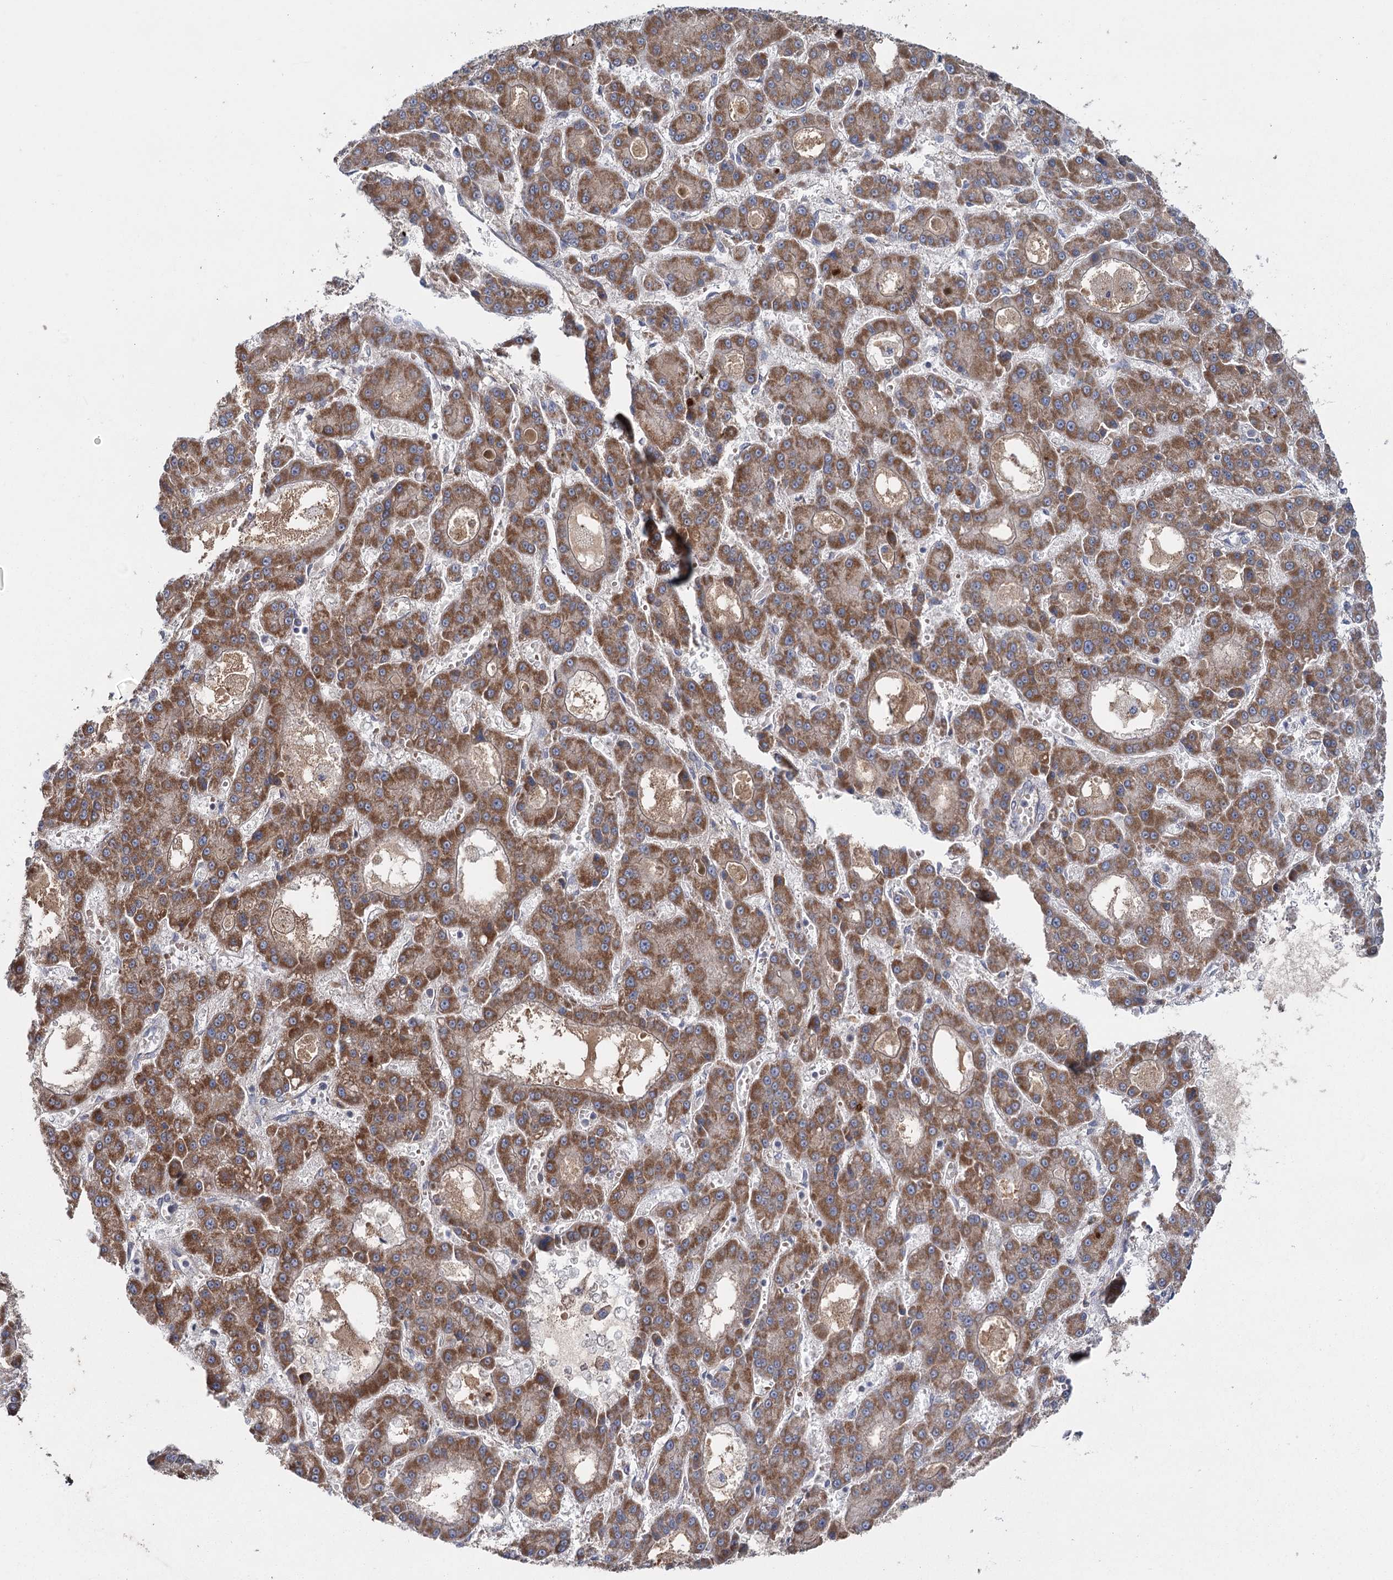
{"staining": {"intensity": "strong", "quantity": ">75%", "location": "cytoplasmic/membranous"}, "tissue": "liver cancer", "cell_type": "Tumor cells", "image_type": "cancer", "snomed": [{"axis": "morphology", "description": "Carcinoma, Hepatocellular, NOS"}, {"axis": "topography", "description": "Liver"}], "caption": "Immunohistochemical staining of liver cancer (hepatocellular carcinoma) exhibits high levels of strong cytoplasmic/membranous protein positivity in approximately >75% of tumor cells.", "gene": "MRPL44", "patient": {"sex": "male", "age": 70}}